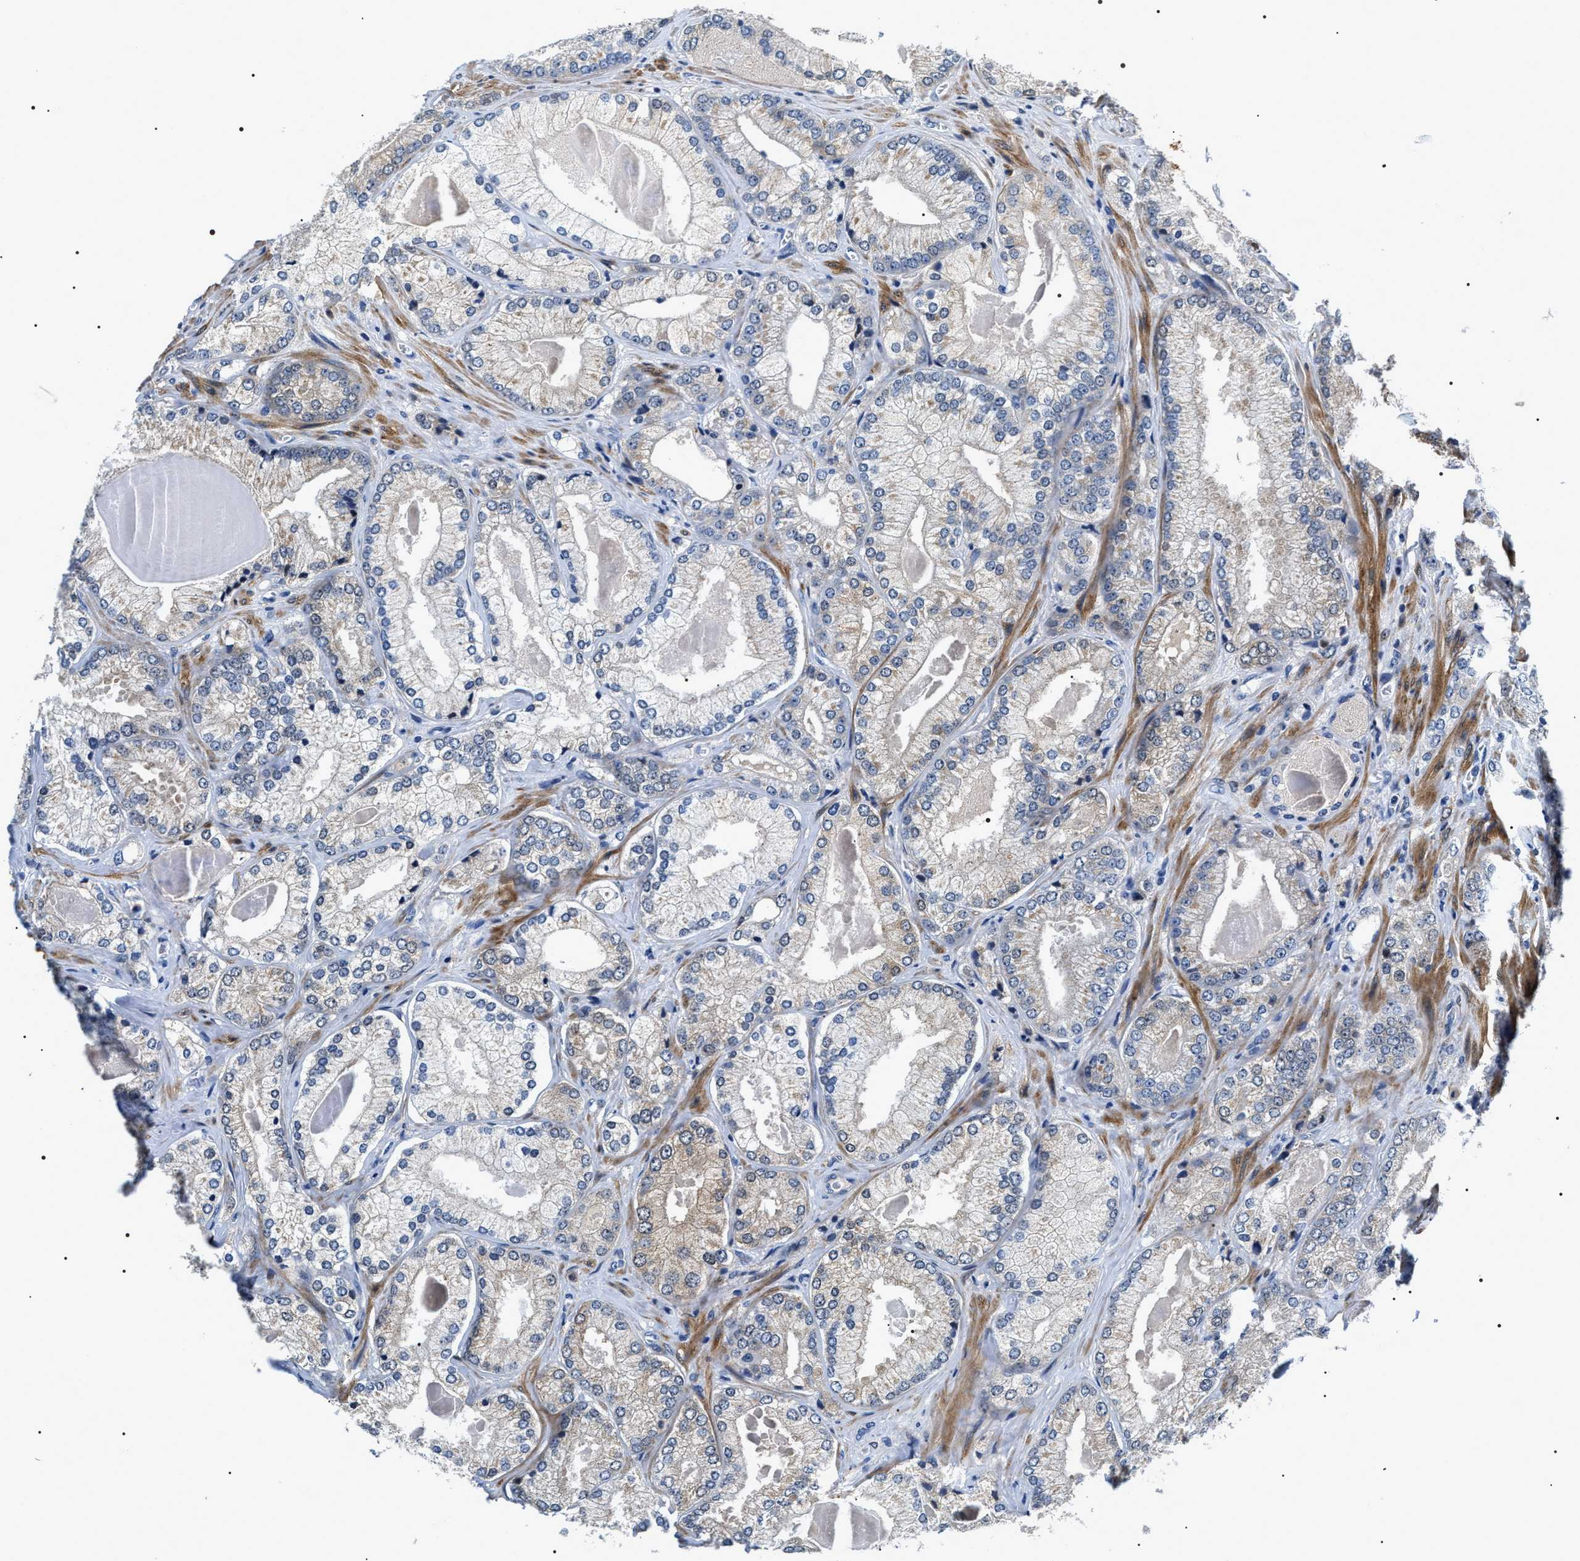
{"staining": {"intensity": "weak", "quantity": "<25%", "location": "cytoplasmic/membranous"}, "tissue": "prostate cancer", "cell_type": "Tumor cells", "image_type": "cancer", "snomed": [{"axis": "morphology", "description": "Adenocarcinoma, Low grade"}, {"axis": "topography", "description": "Prostate"}], "caption": "A photomicrograph of human prostate cancer is negative for staining in tumor cells.", "gene": "BAG2", "patient": {"sex": "male", "age": 65}}